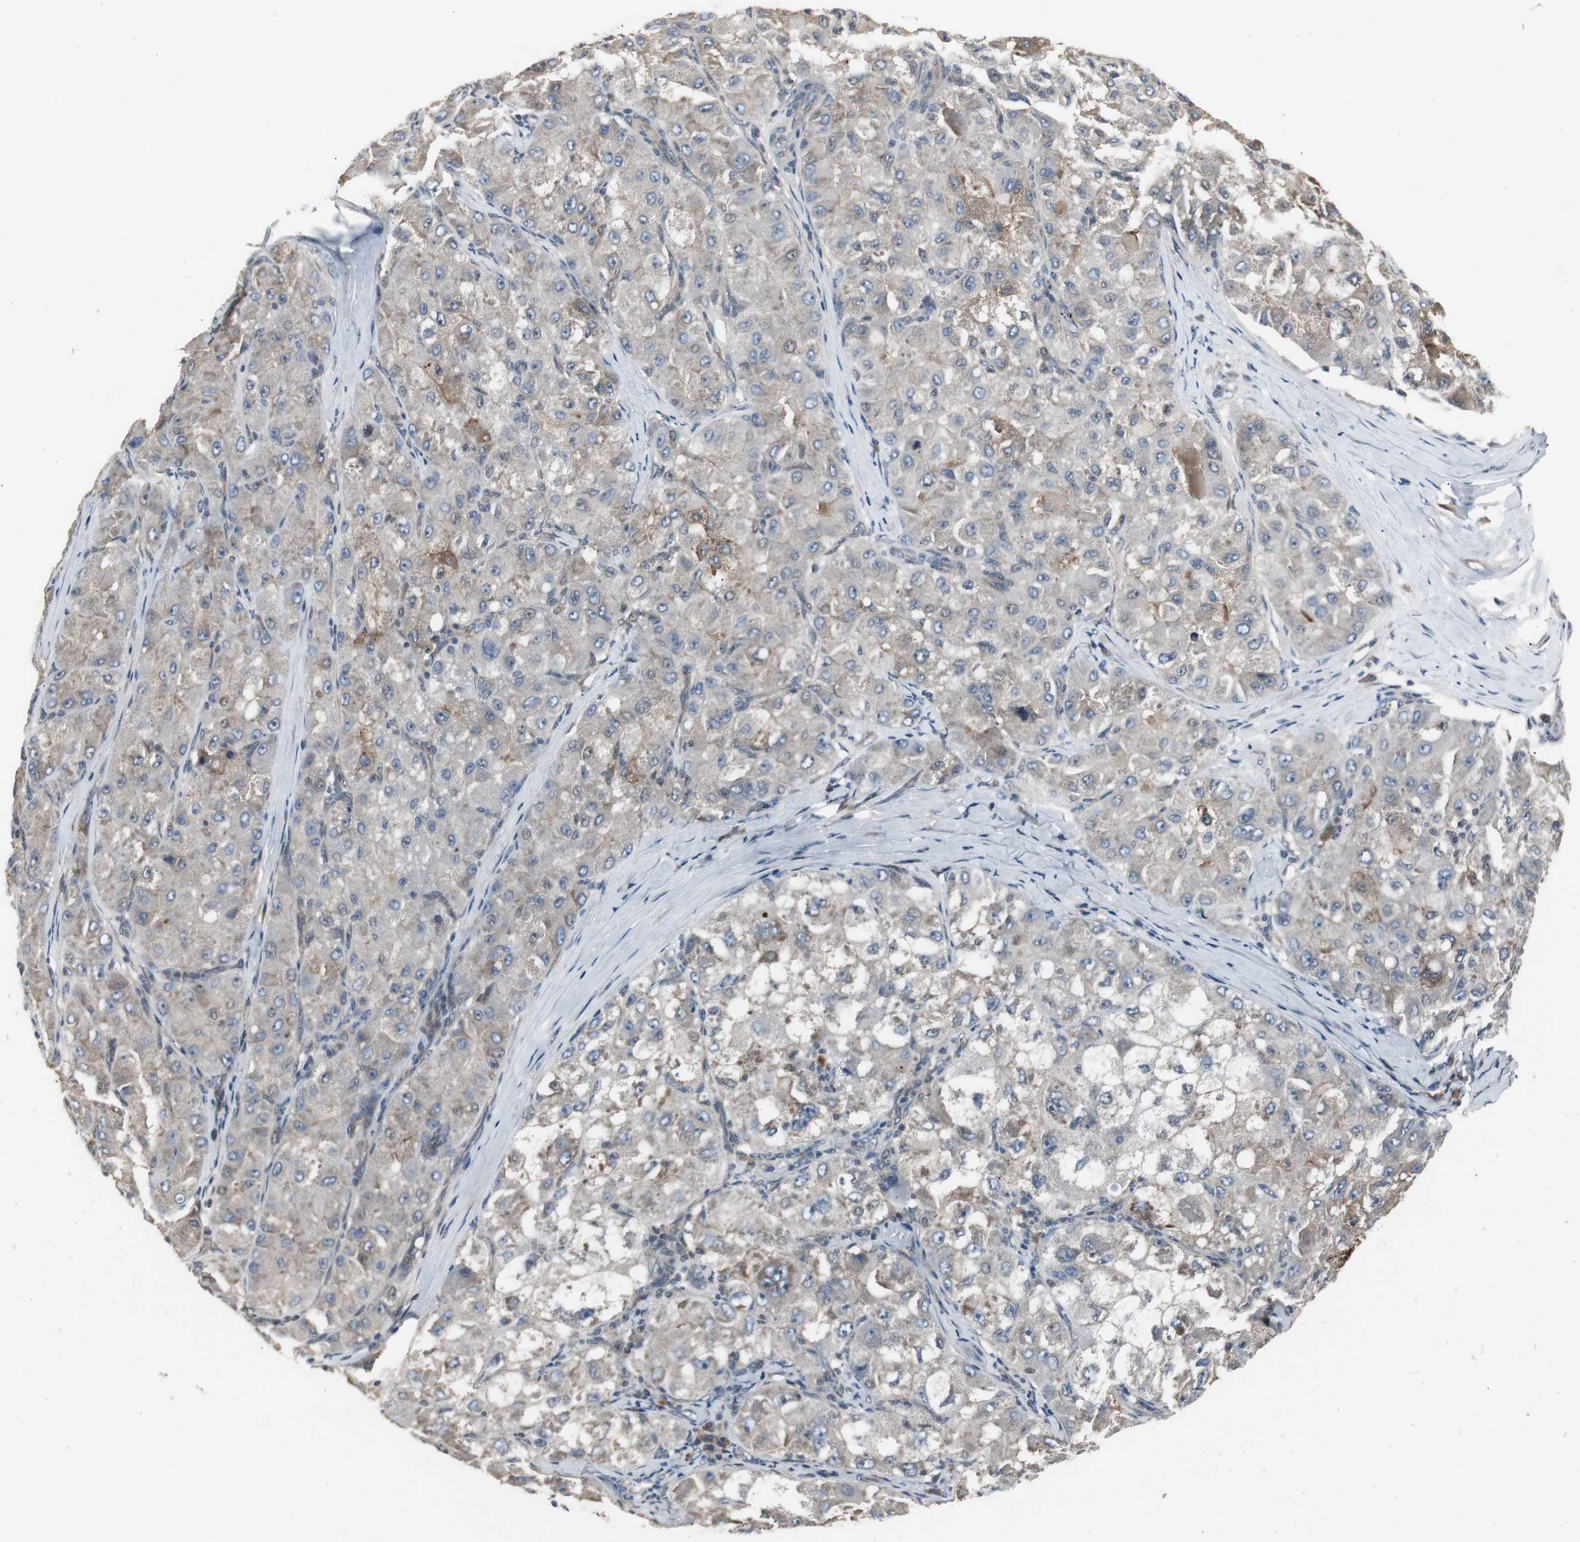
{"staining": {"intensity": "moderate", "quantity": ">75%", "location": "cytoplasmic/membranous"}, "tissue": "liver cancer", "cell_type": "Tumor cells", "image_type": "cancer", "snomed": [{"axis": "morphology", "description": "Carcinoma, Hepatocellular, NOS"}, {"axis": "topography", "description": "Liver"}], "caption": "DAB immunohistochemical staining of hepatocellular carcinoma (liver) exhibits moderate cytoplasmic/membranous protein expression in about >75% of tumor cells.", "gene": "ZMPSTE24", "patient": {"sex": "male", "age": 80}}